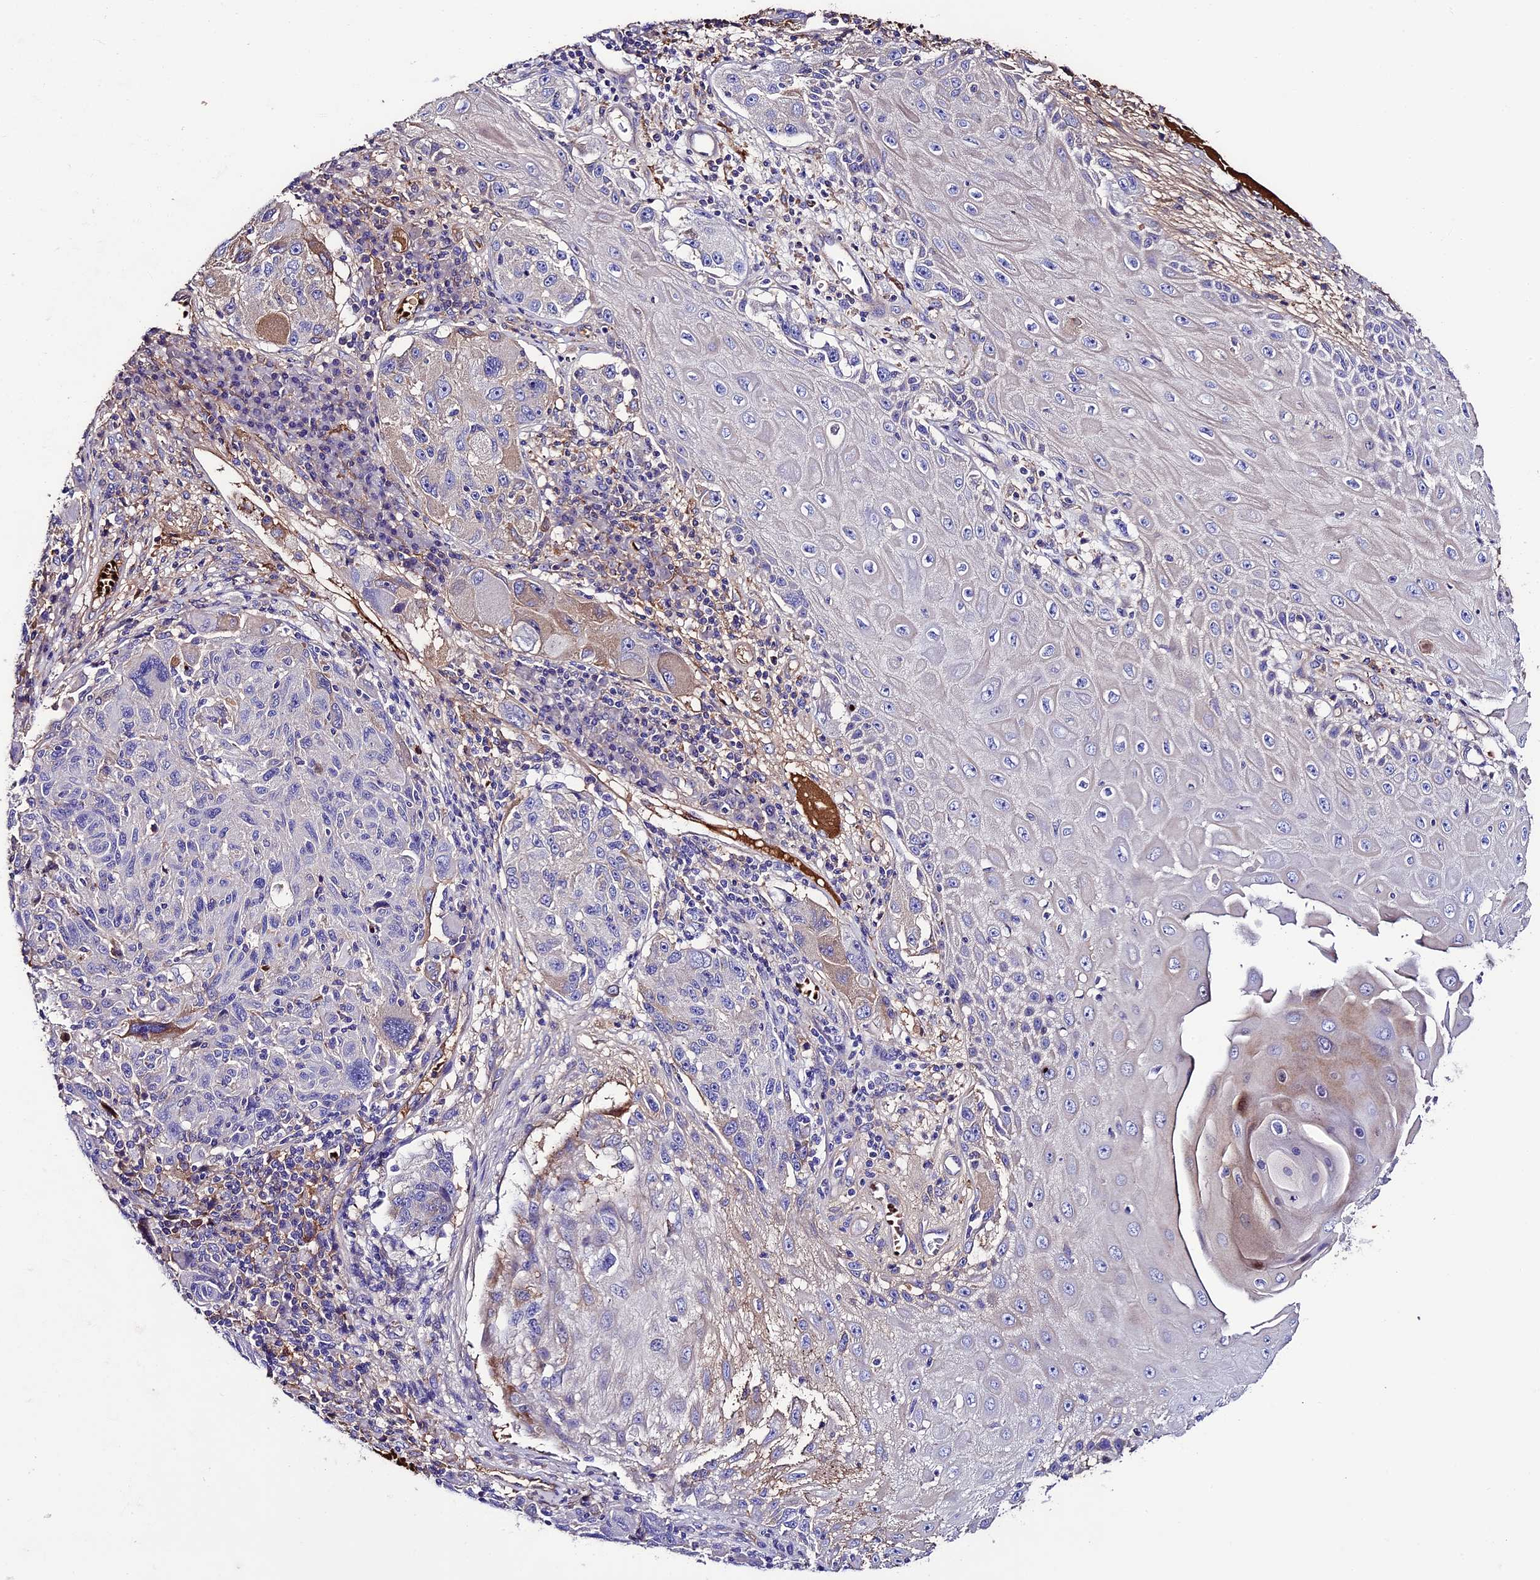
{"staining": {"intensity": "negative", "quantity": "none", "location": "none"}, "tissue": "melanoma", "cell_type": "Tumor cells", "image_type": "cancer", "snomed": [{"axis": "morphology", "description": "Malignant melanoma, NOS"}, {"axis": "topography", "description": "Skin"}], "caption": "Tumor cells are negative for brown protein staining in malignant melanoma.", "gene": "TCP11L2", "patient": {"sex": "male", "age": 53}}